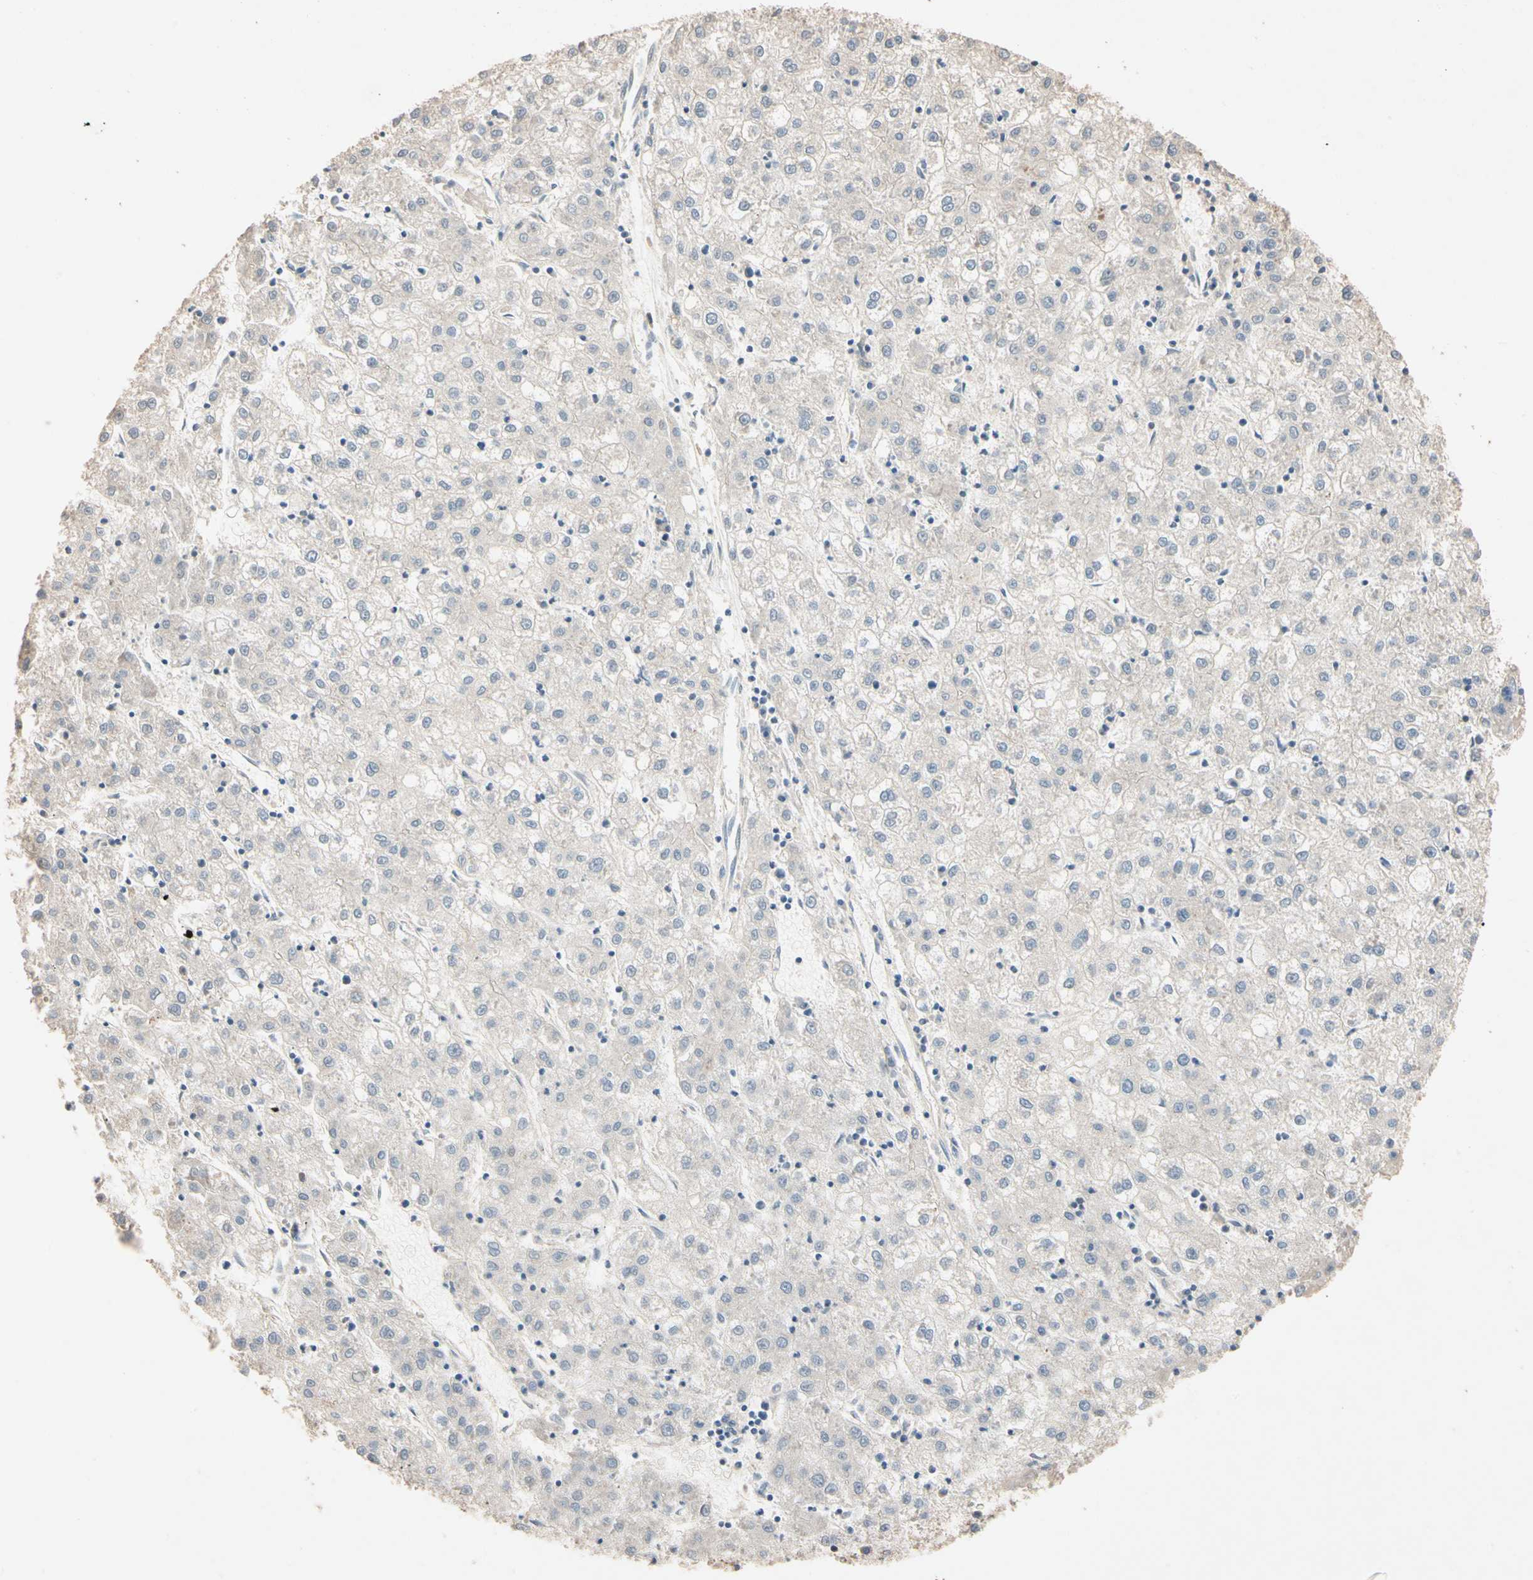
{"staining": {"intensity": "negative", "quantity": "none", "location": "none"}, "tissue": "liver cancer", "cell_type": "Tumor cells", "image_type": "cancer", "snomed": [{"axis": "morphology", "description": "Carcinoma, Hepatocellular, NOS"}, {"axis": "topography", "description": "Liver"}], "caption": "An IHC image of hepatocellular carcinoma (liver) is shown. There is no staining in tumor cells of hepatocellular carcinoma (liver).", "gene": "MAP3K7", "patient": {"sex": "male", "age": 72}}